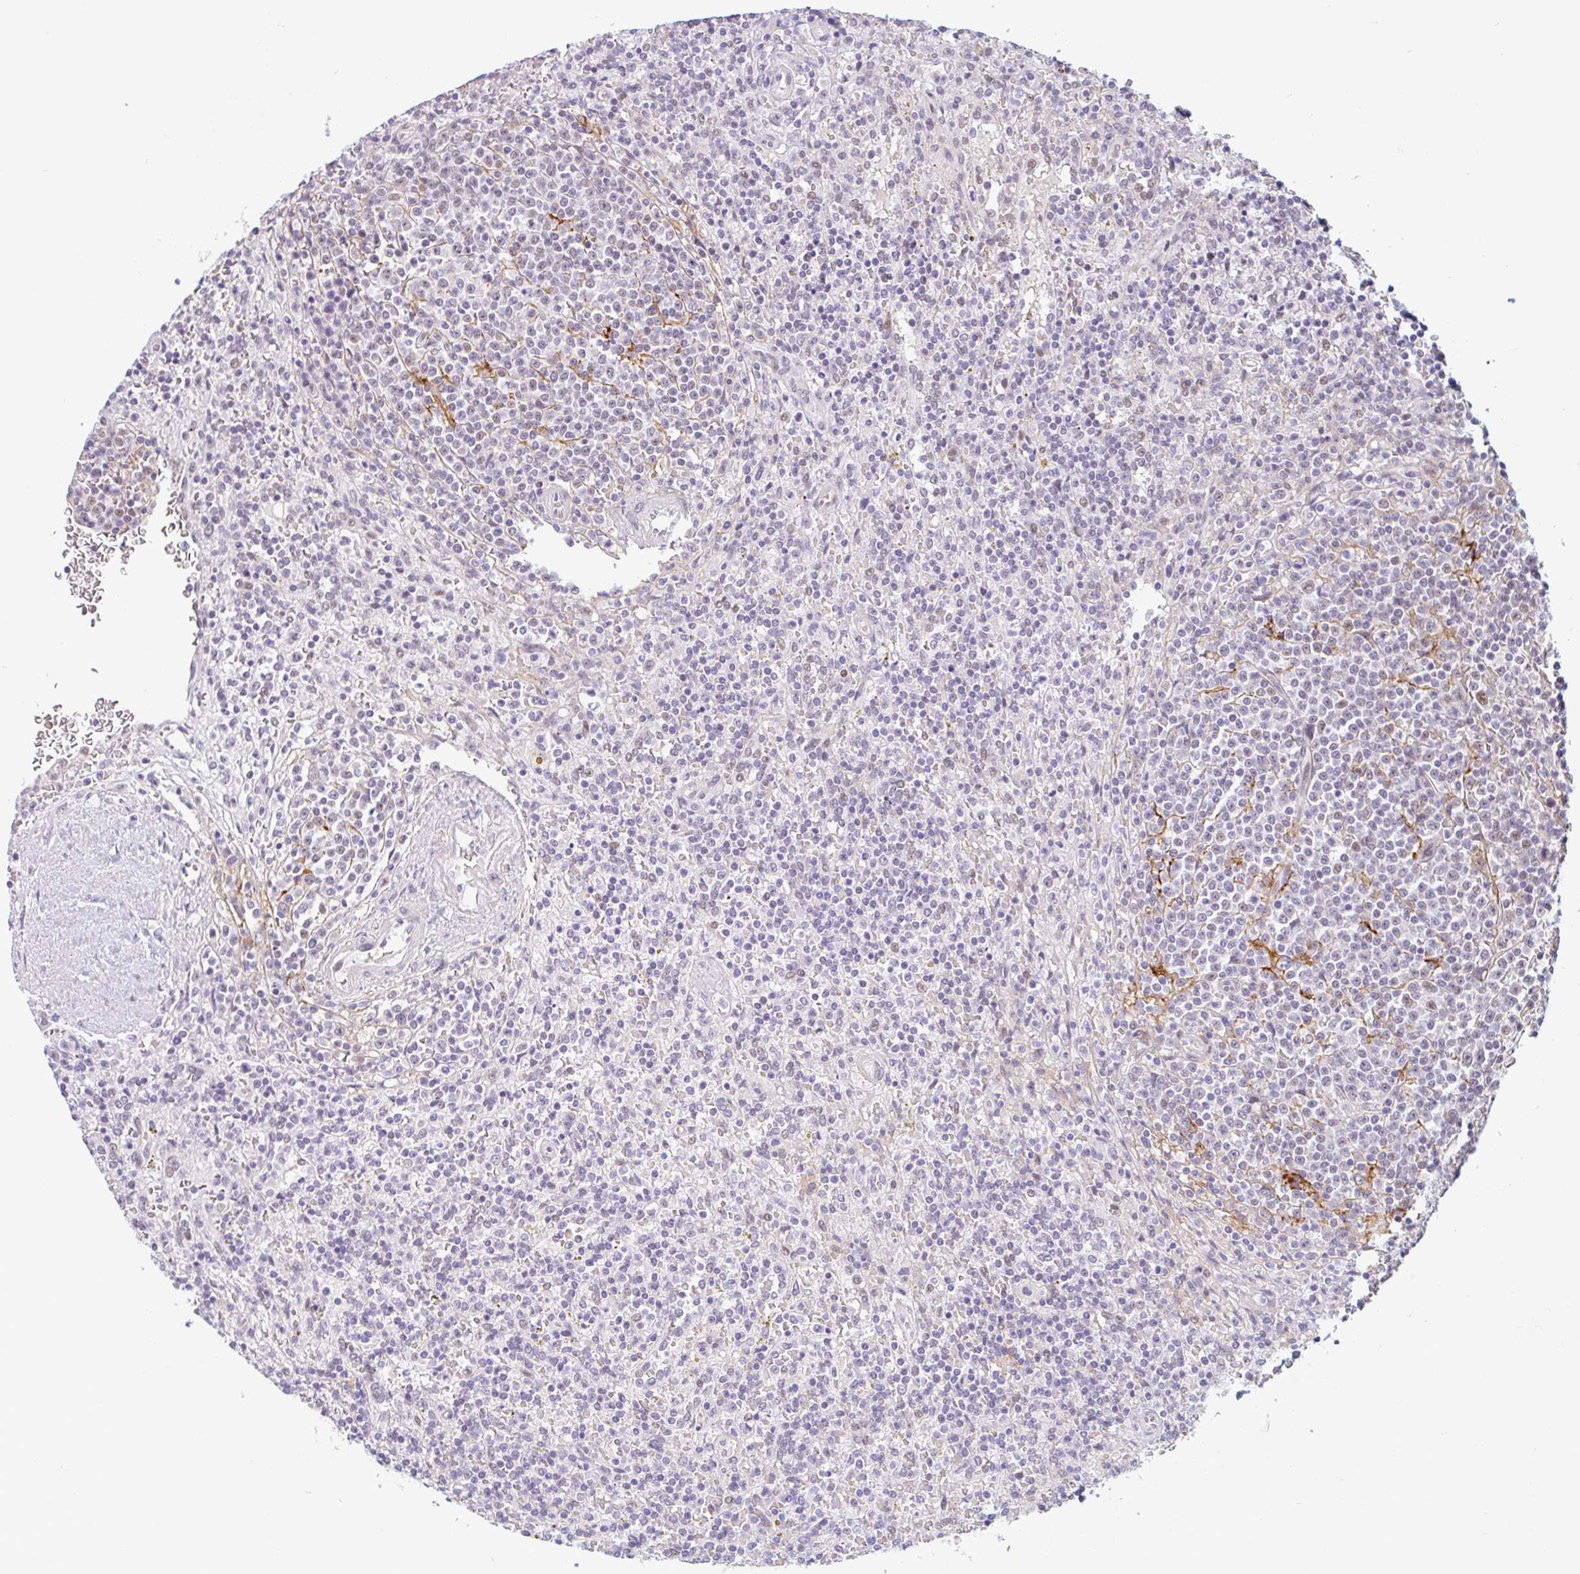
{"staining": {"intensity": "negative", "quantity": "none", "location": "none"}, "tissue": "lymphoma", "cell_type": "Tumor cells", "image_type": "cancer", "snomed": [{"axis": "morphology", "description": "Malignant lymphoma, non-Hodgkin's type, Low grade"}, {"axis": "topography", "description": "Spleen"}], "caption": "Immunohistochemistry (IHC) micrograph of neoplastic tissue: human low-grade malignant lymphoma, non-Hodgkin's type stained with DAB (3,3'-diaminobenzidine) shows no significant protein staining in tumor cells. (DAB (3,3'-diaminobenzidine) immunohistochemistry (IHC) with hematoxylin counter stain).", "gene": "TMEM119", "patient": {"sex": "male", "age": 67}}